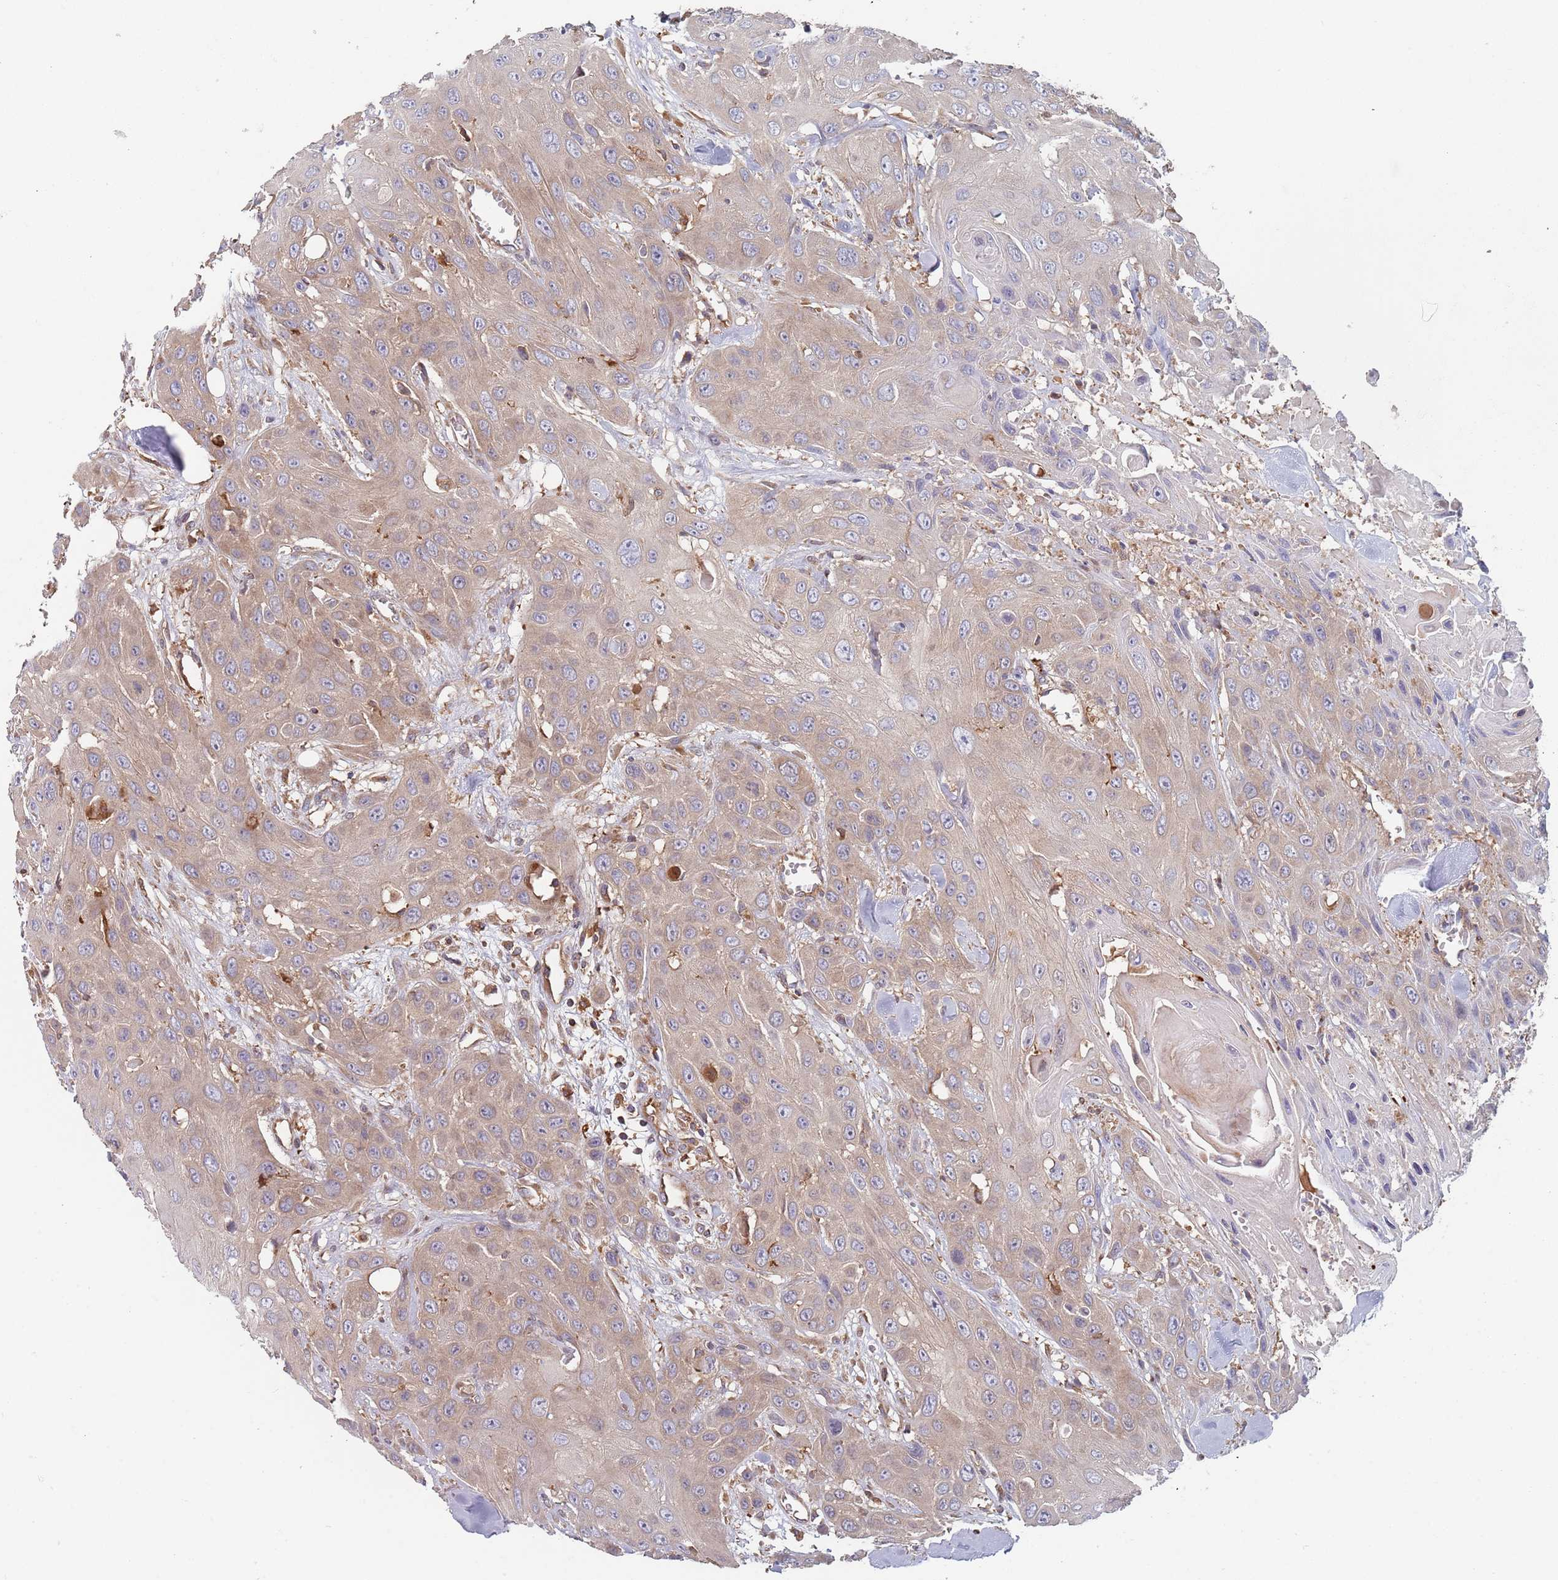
{"staining": {"intensity": "weak", "quantity": "25%-75%", "location": "cytoplasmic/membranous"}, "tissue": "head and neck cancer", "cell_type": "Tumor cells", "image_type": "cancer", "snomed": [{"axis": "morphology", "description": "Squamous cell carcinoma, NOS"}, {"axis": "topography", "description": "Head-Neck"}], "caption": "This photomicrograph reveals head and neck cancer (squamous cell carcinoma) stained with IHC to label a protein in brown. The cytoplasmic/membranous of tumor cells show weak positivity for the protein. Nuclei are counter-stained blue.", "gene": "GDI2", "patient": {"sex": "male", "age": 81}}